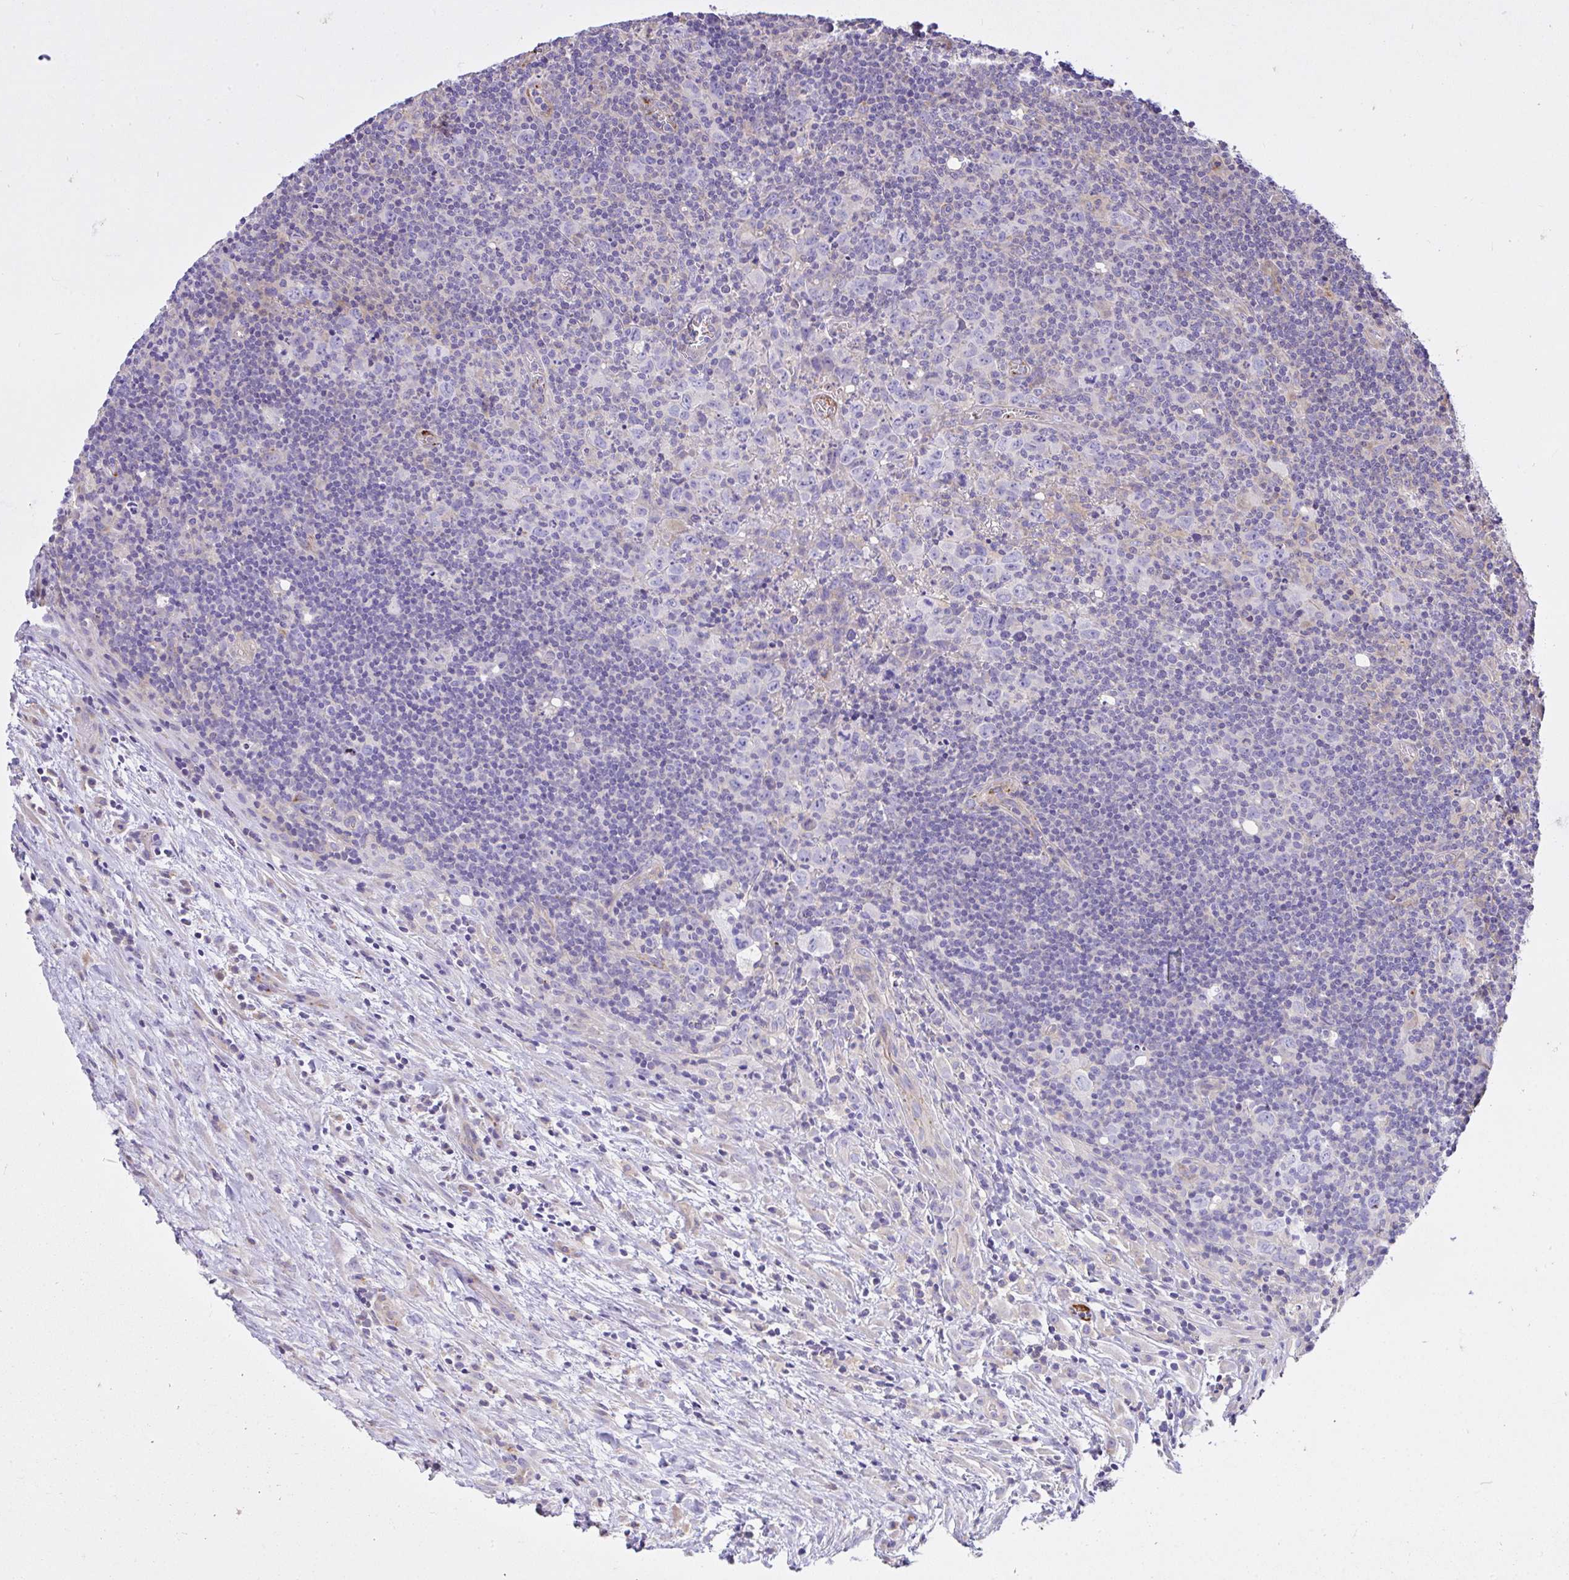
{"staining": {"intensity": "negative", "quantity": "none", "location": "none"}, "tissue": "lymphoma", "cell_type": "Tumor cells", "image_type": "cancer", "snomed": [{"axis": "morphology", "description": "Hodgkin's disease, NOS"}, {"axis": "topography", "description": "Lymph node"}], "caption": "Photomicrograph shows no significant protein positivity in tumor cells of Hodgkin's disease.", "gene": "CCDC142", "patient": {"sex": "female", "age": 18}}